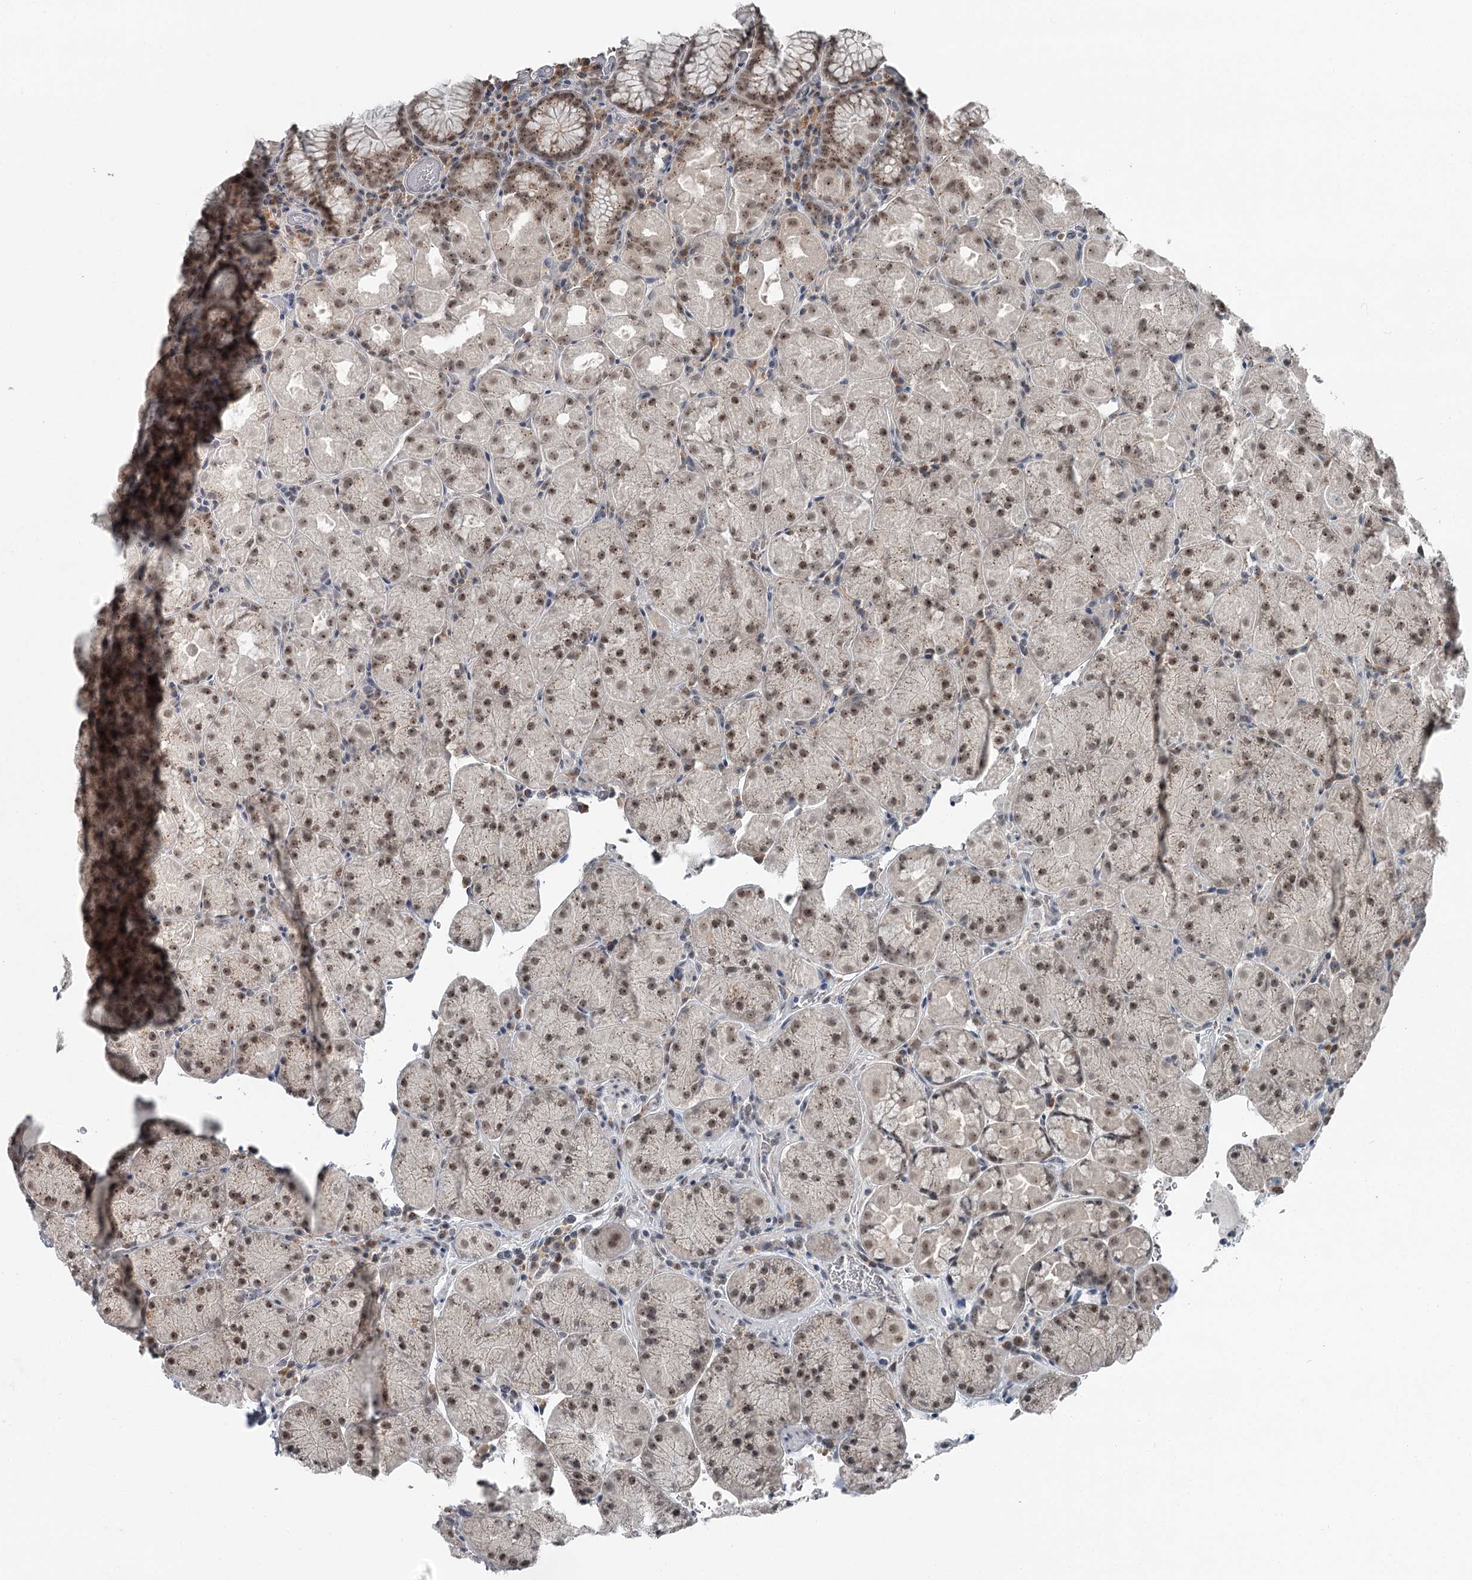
{"staining": {"intensity": "moderate", "quantity": ">75%", "location": "nuclear"}, "tissue": "stomach", "cell_type": "Glandular cells", "image_type": "normal", "snomed": [{"axis": "morphology", "description": "Normal tissue, NOS"}, {"axis": "topography", "description": "Stomach, upper"}, {"axis": "topography", "description": "Stomach, lower"}], "caption": "Immunohistochemistry of unremarkable stomach reveals medium levels of moderate nuclear expression in approximately >75% of glandular cells.", "gene": "EXOSC1", "patient": {"sex": "male", "age": 80}}